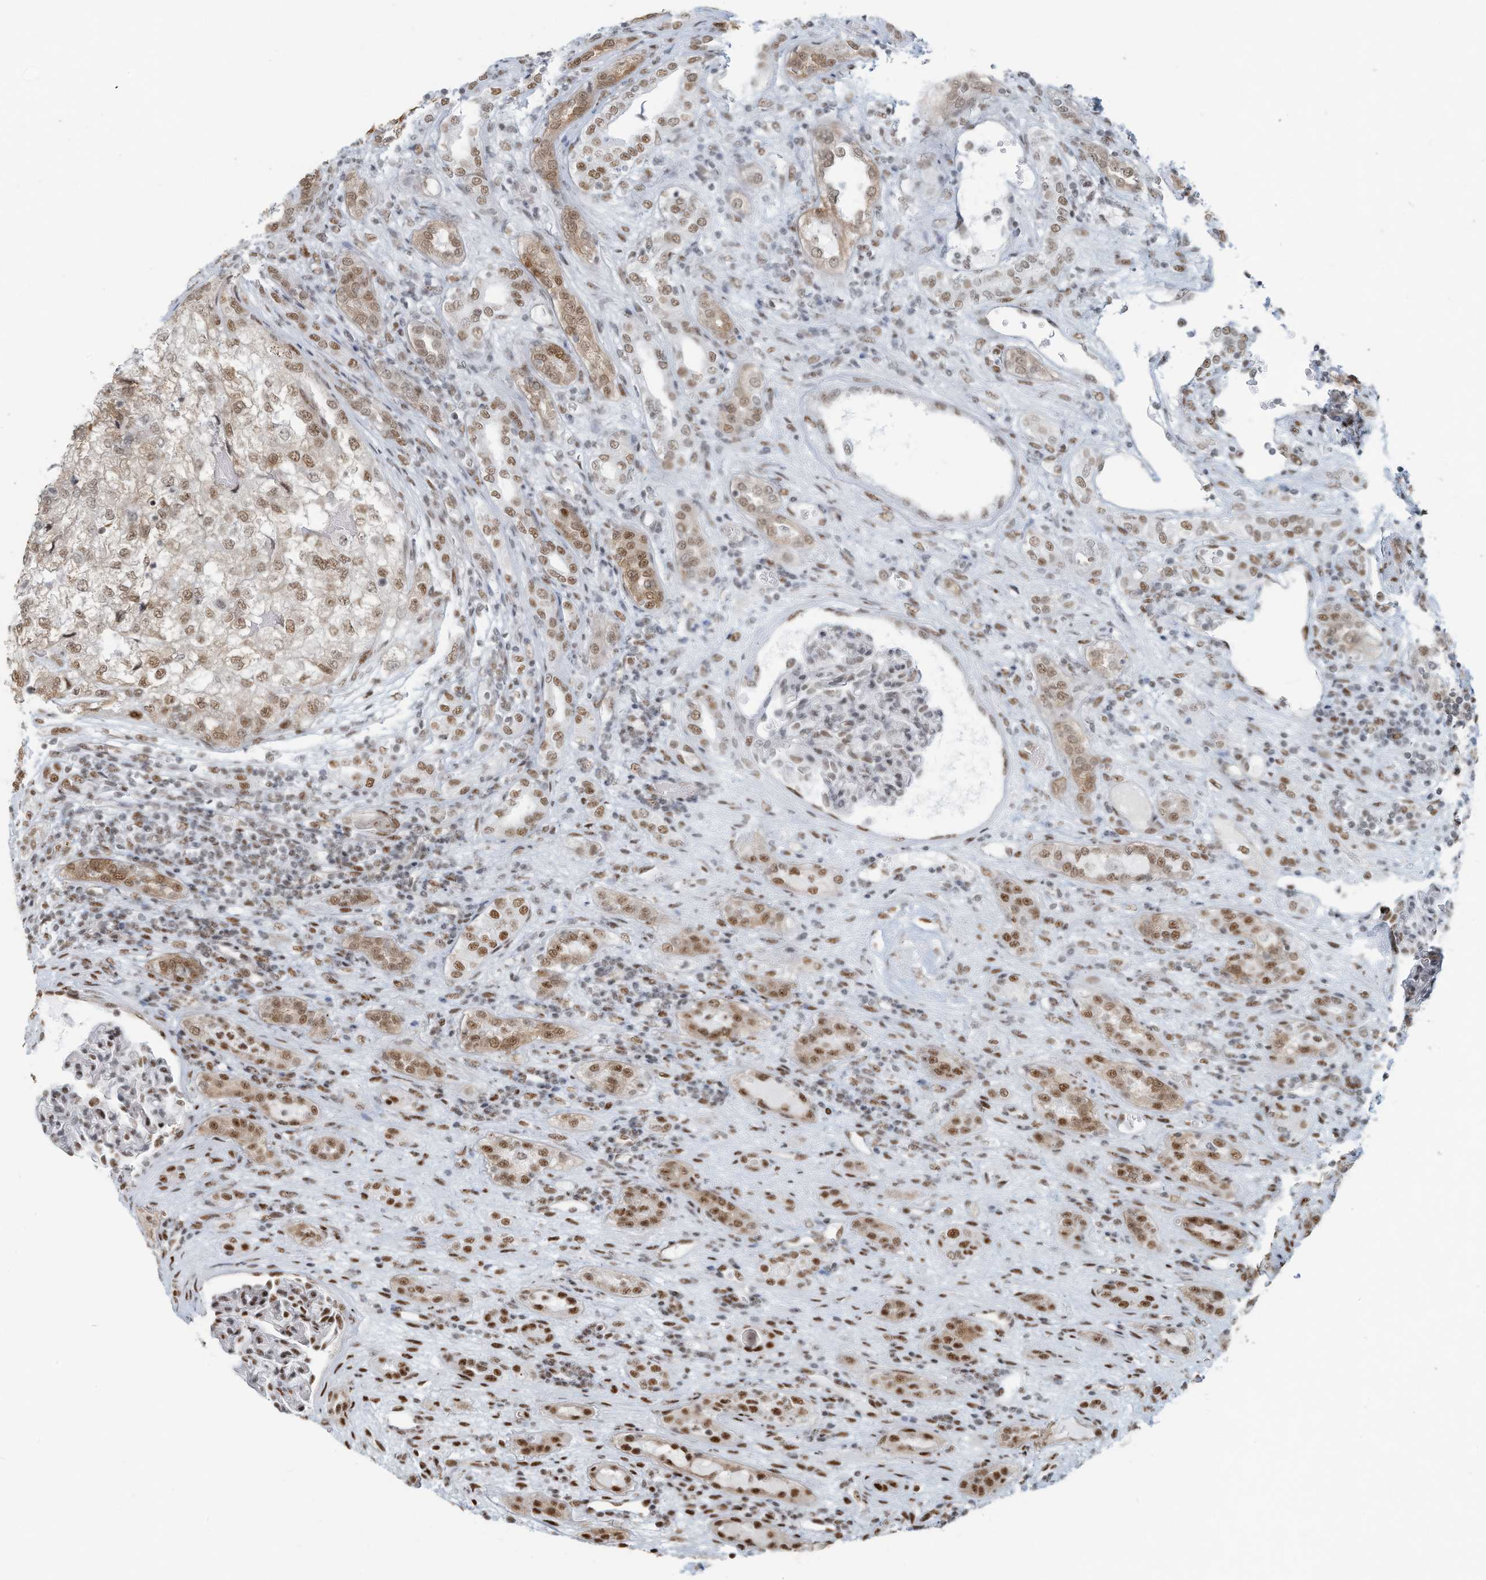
{"staining": {"intensity": "moderate", "quantity": "25%-75%", "location": "nuclear"}, "tissue": "renal cancer", "cell_type": "Tumor cells", "image_type": "cancer", "snomed": [{"axis": "morphology", "description": "Adenocarcinoma, NOS"}, {"axis": "topography", "description": "Kidney"}], "caption": "The immunohistochemical stain labels moderate nuclear positivity in tumor cells of renal cancer (adenocarcinoma) tissue.", "gene": "SARNP", "patient": {"sex": "female", "age": 54}}